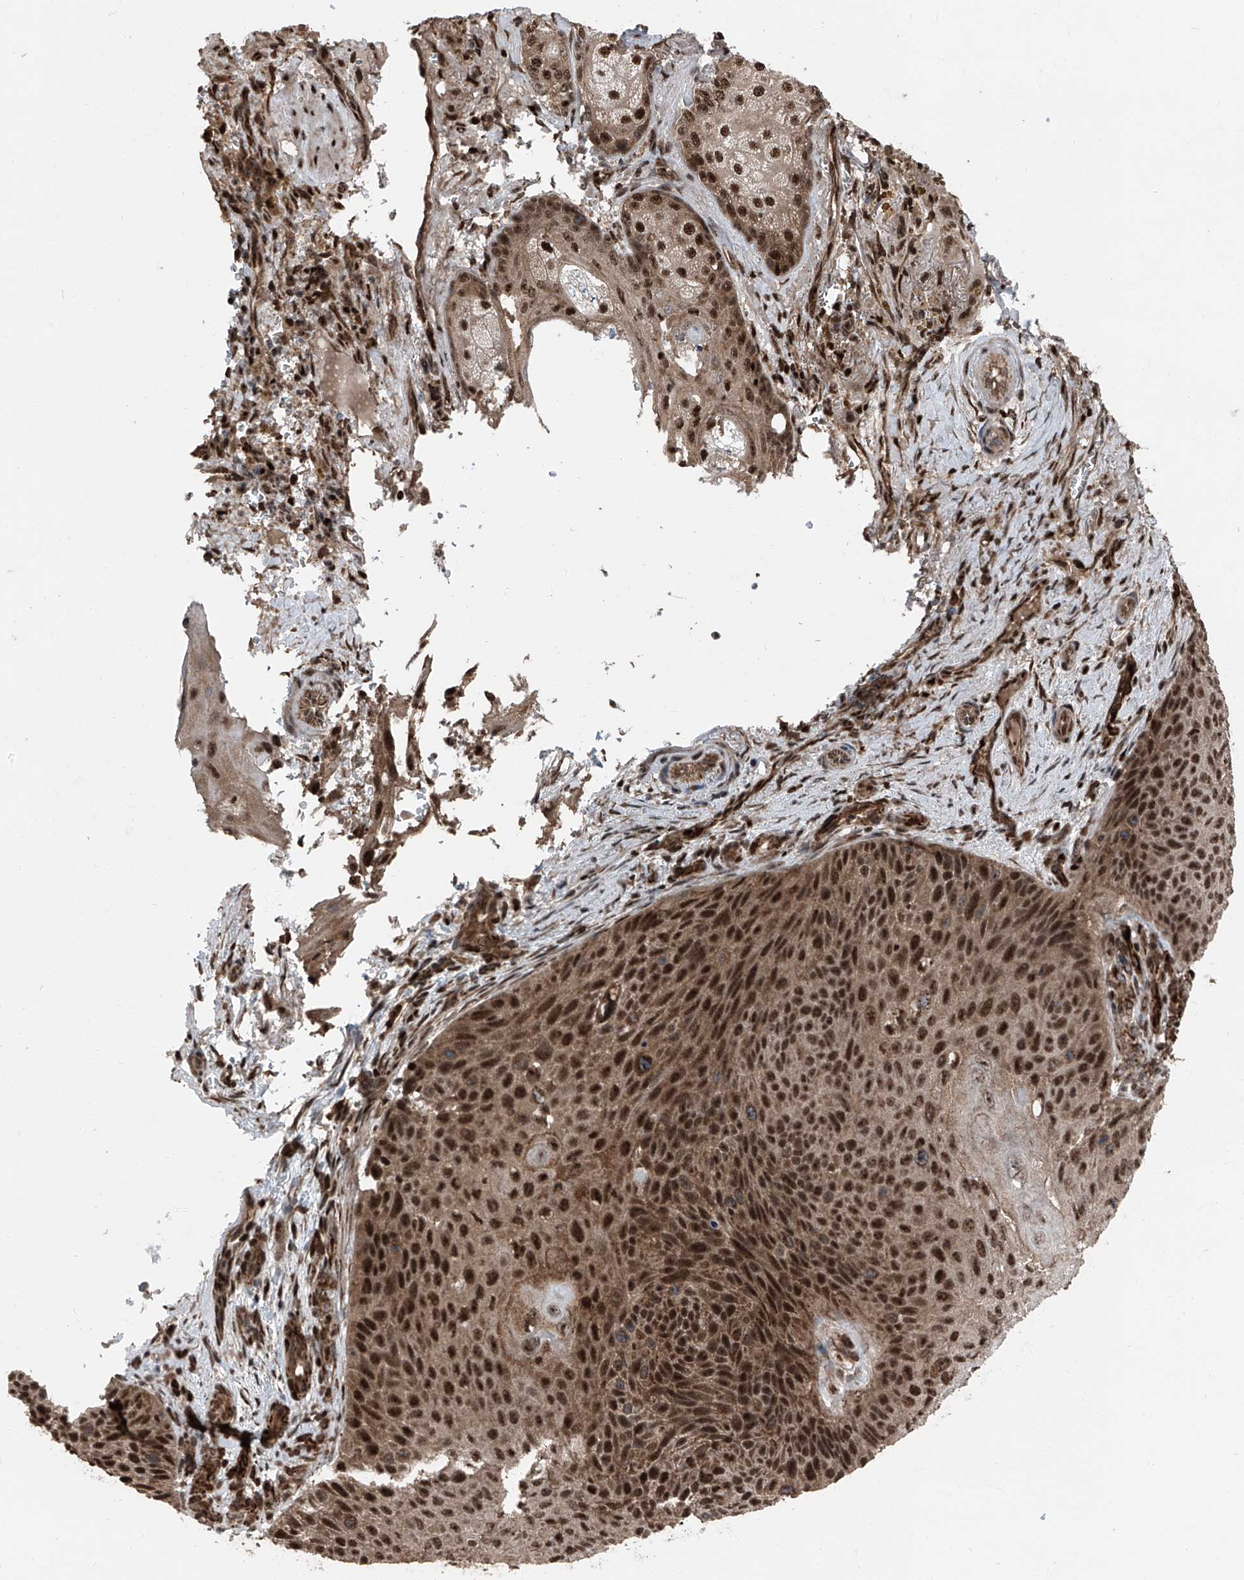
{"staining": {"intensity": "strong", "quantity": ">75%", "location": "nuclear"}, "tissue": "skin cancer", "cell_type": "Tumor cells", "image_type": "cancer", "snomed": [{"axis": "morphology", "description": "Squamous cell carcinoma, NOS"}, {"axis": "topography", "description": "Skin"}], "caption": "Squamous cell carcinoma (skin) stained for a protein (brown) demonstrates strong nuclear positive positivity in approximately >75% of tumor cells.", "gene": "FKBP5", "patient": {"sex": "female", "age": 88}}